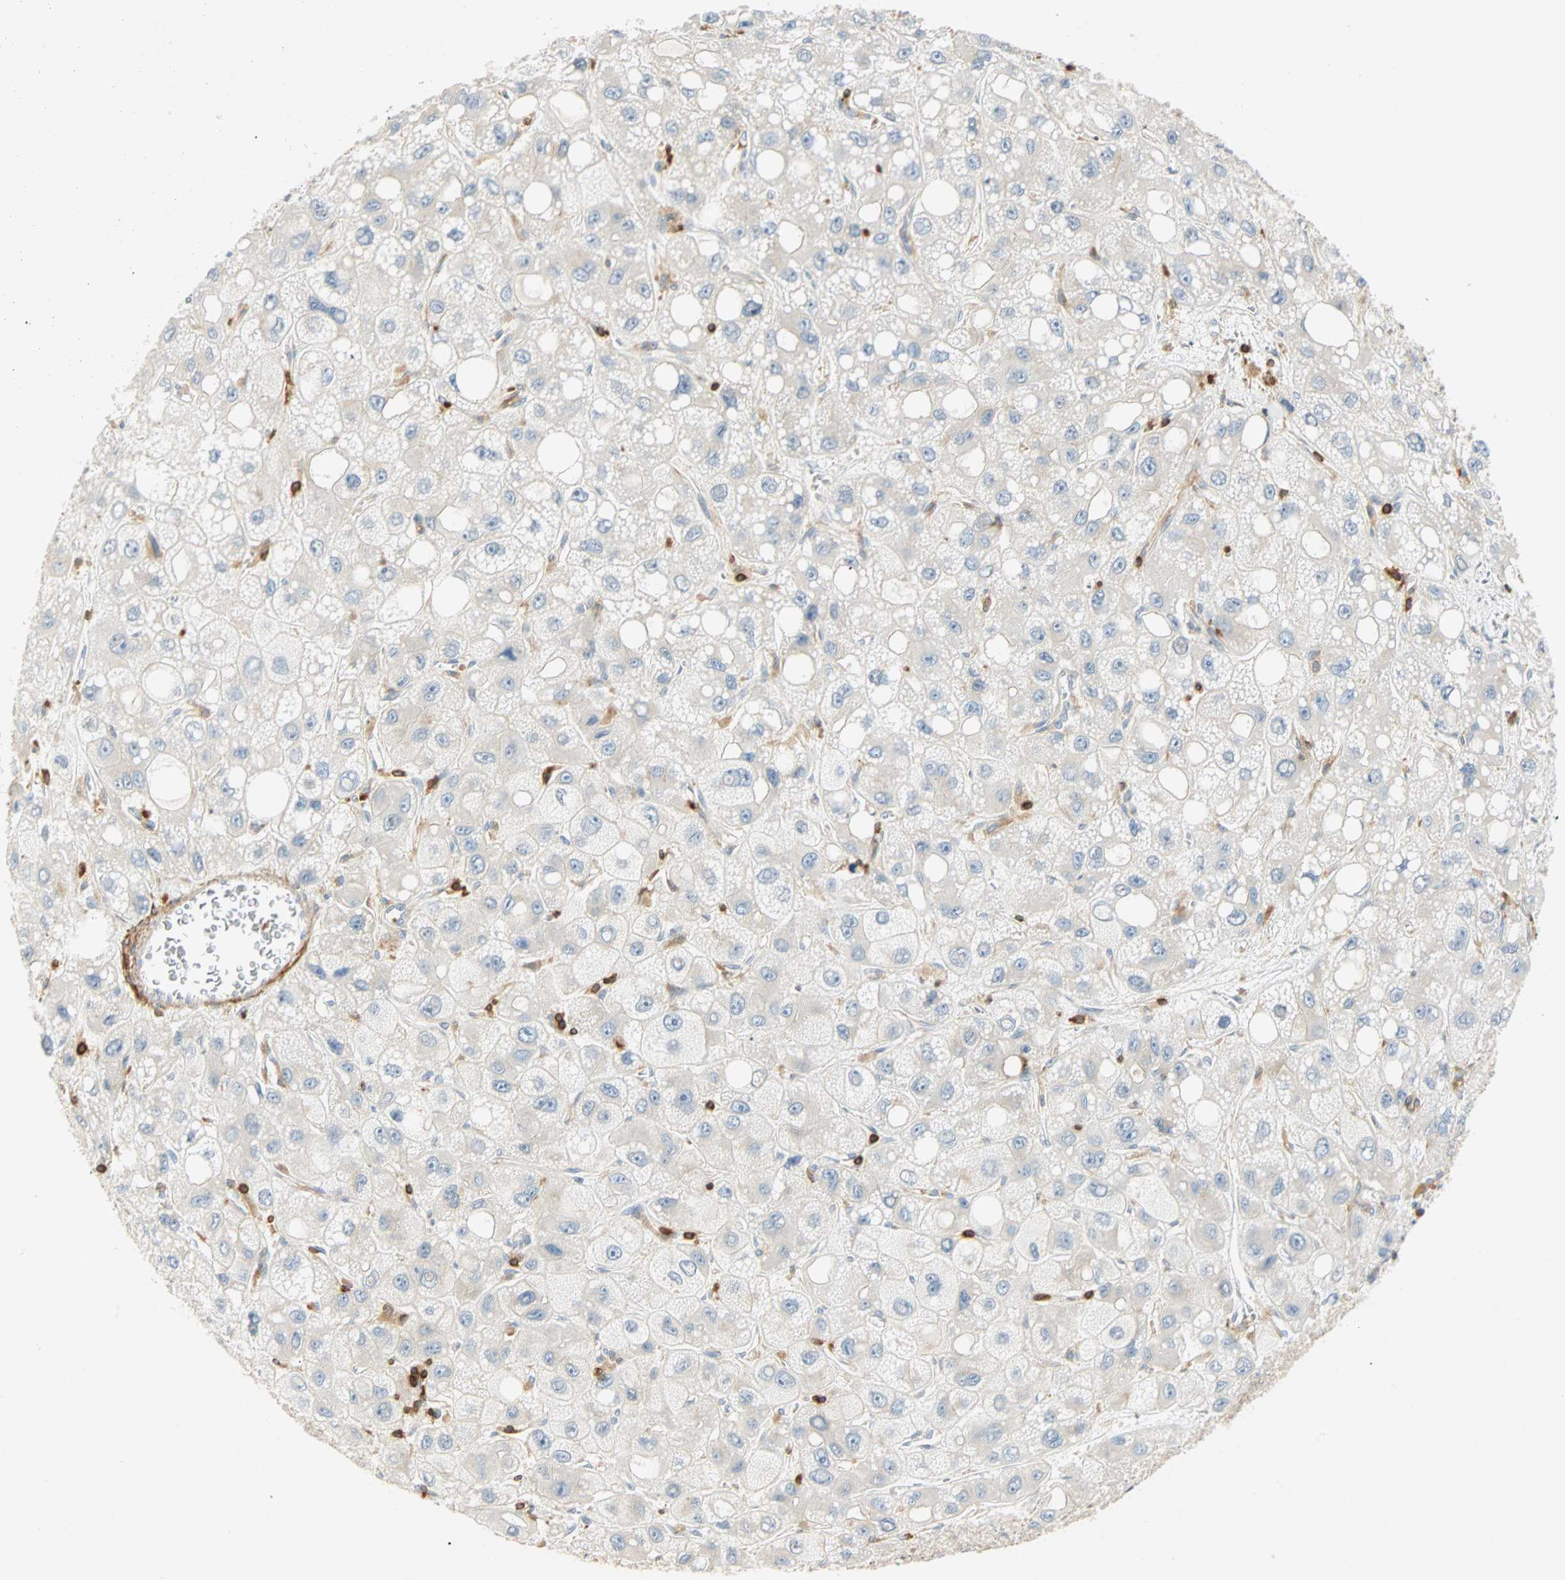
{"staining": {"intensity": "negative", "quantity": "none", "location": "none"}, "tissue": "liver cancer", "cell_type": "Tumor cells", "image_type": "cancer", "snomed": [{"axis": "morphology", "description": "Carcinoma, Hepatocellular, NOS"}, {"axis": "topography", "description": "Liver"}], "caption": "Immunohistochemical staining of hepatocellular carcinoma (liver) exhibits no significant staining in tumor cells.", "gene": "FMNL1", "patient": {"sex": "male", "age": 55}}